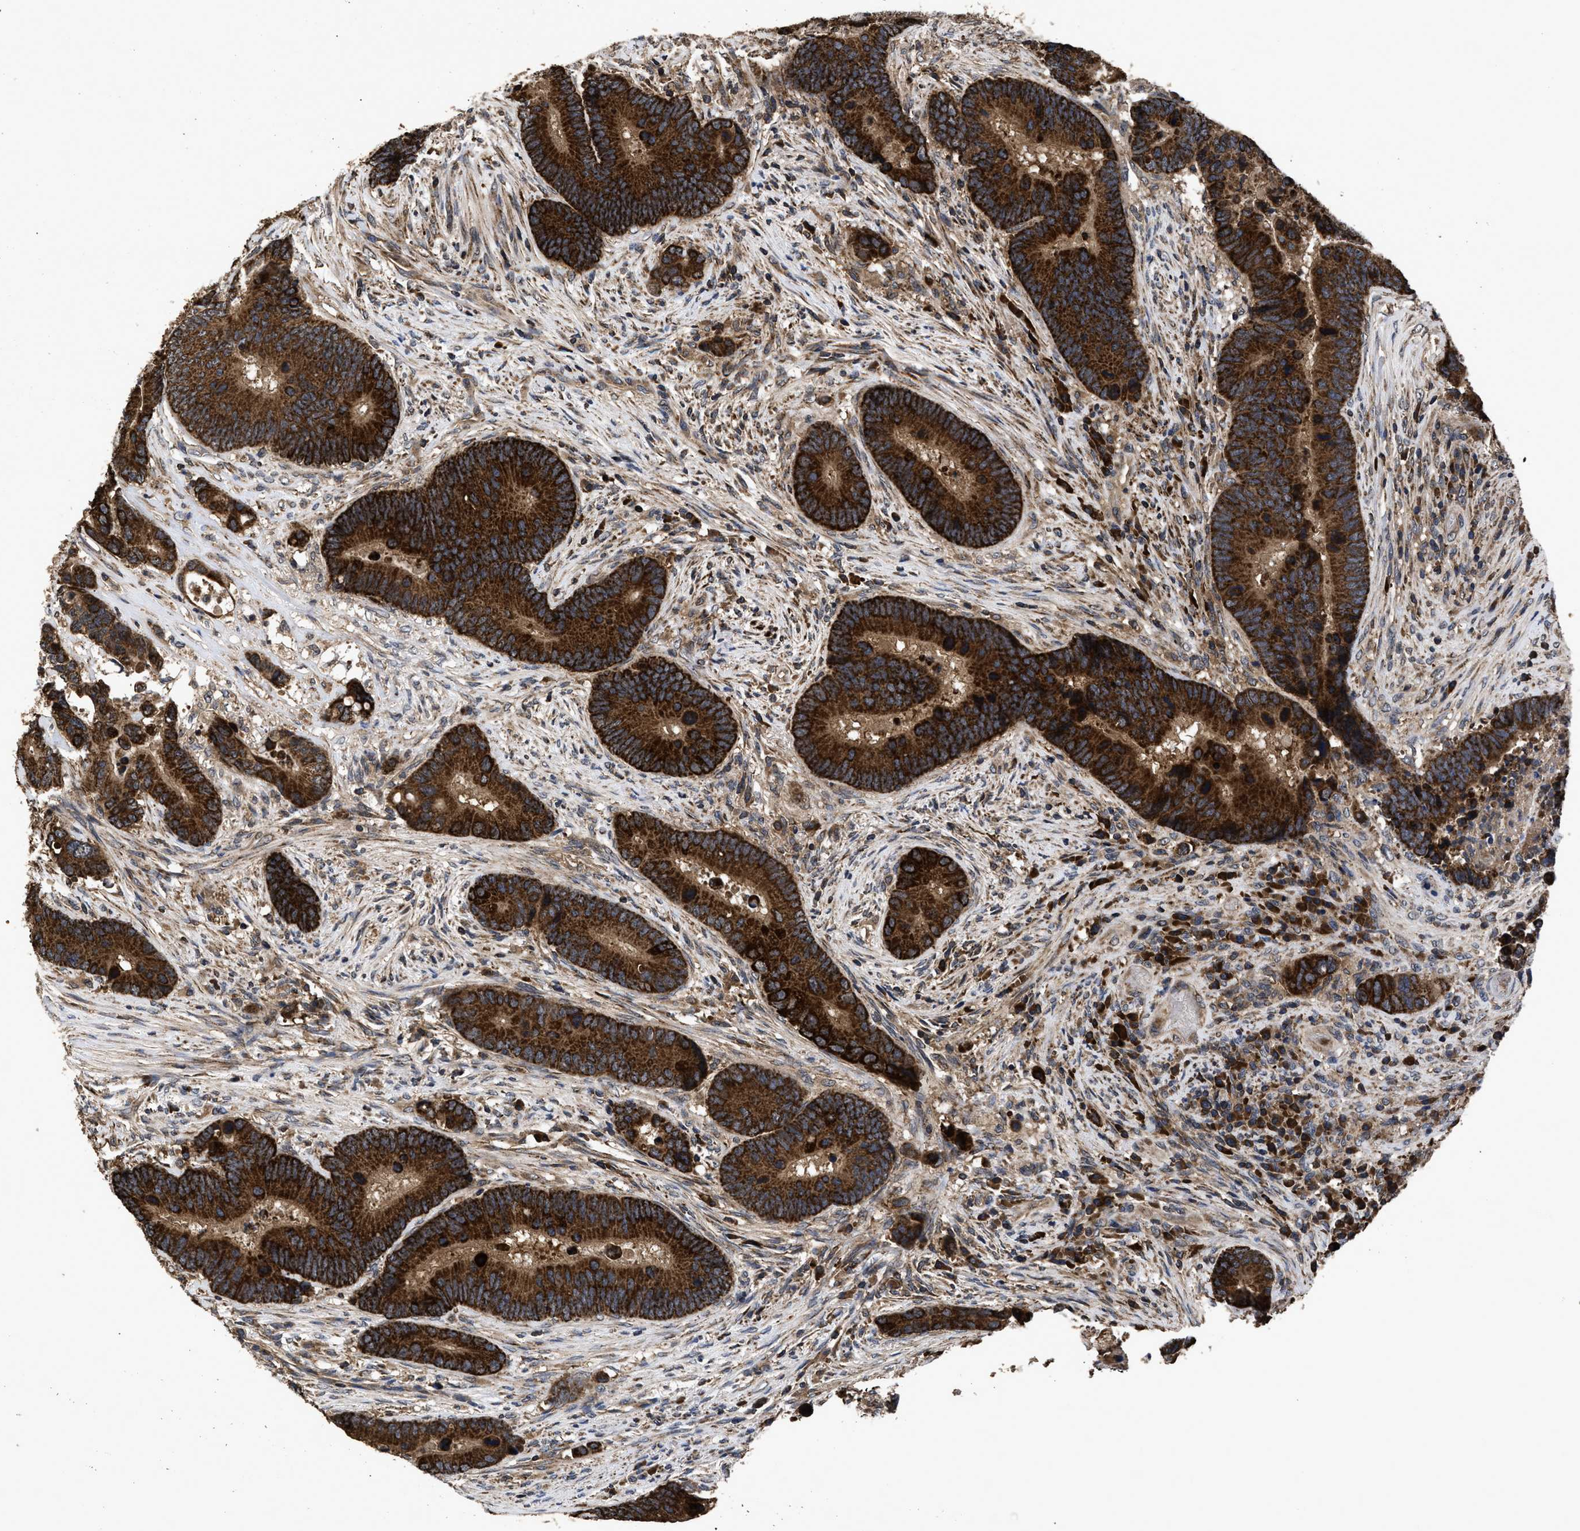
{"staining": {"intensity": "strong", "quantity": ">75%", "location": "cytoplasmic/membranous"}, "tissue": "colorectal cancer", "cell_type": "Tumor cells", "image_type": "cancer", "snomed": [{"axis": "morphology", "description": "Adenocarcinoma, NOS"}, {"axis": "topography", "description": "Rectum"}], "caption": "Colorectal adenocarcinoma tissue displays strong cytoplasmic/membranous staining in approximately >75% of tumor cells, visualized by immunohistochemistry.", "gene": "LRRC3", "patient": {"sex": "female", "age": 89}}